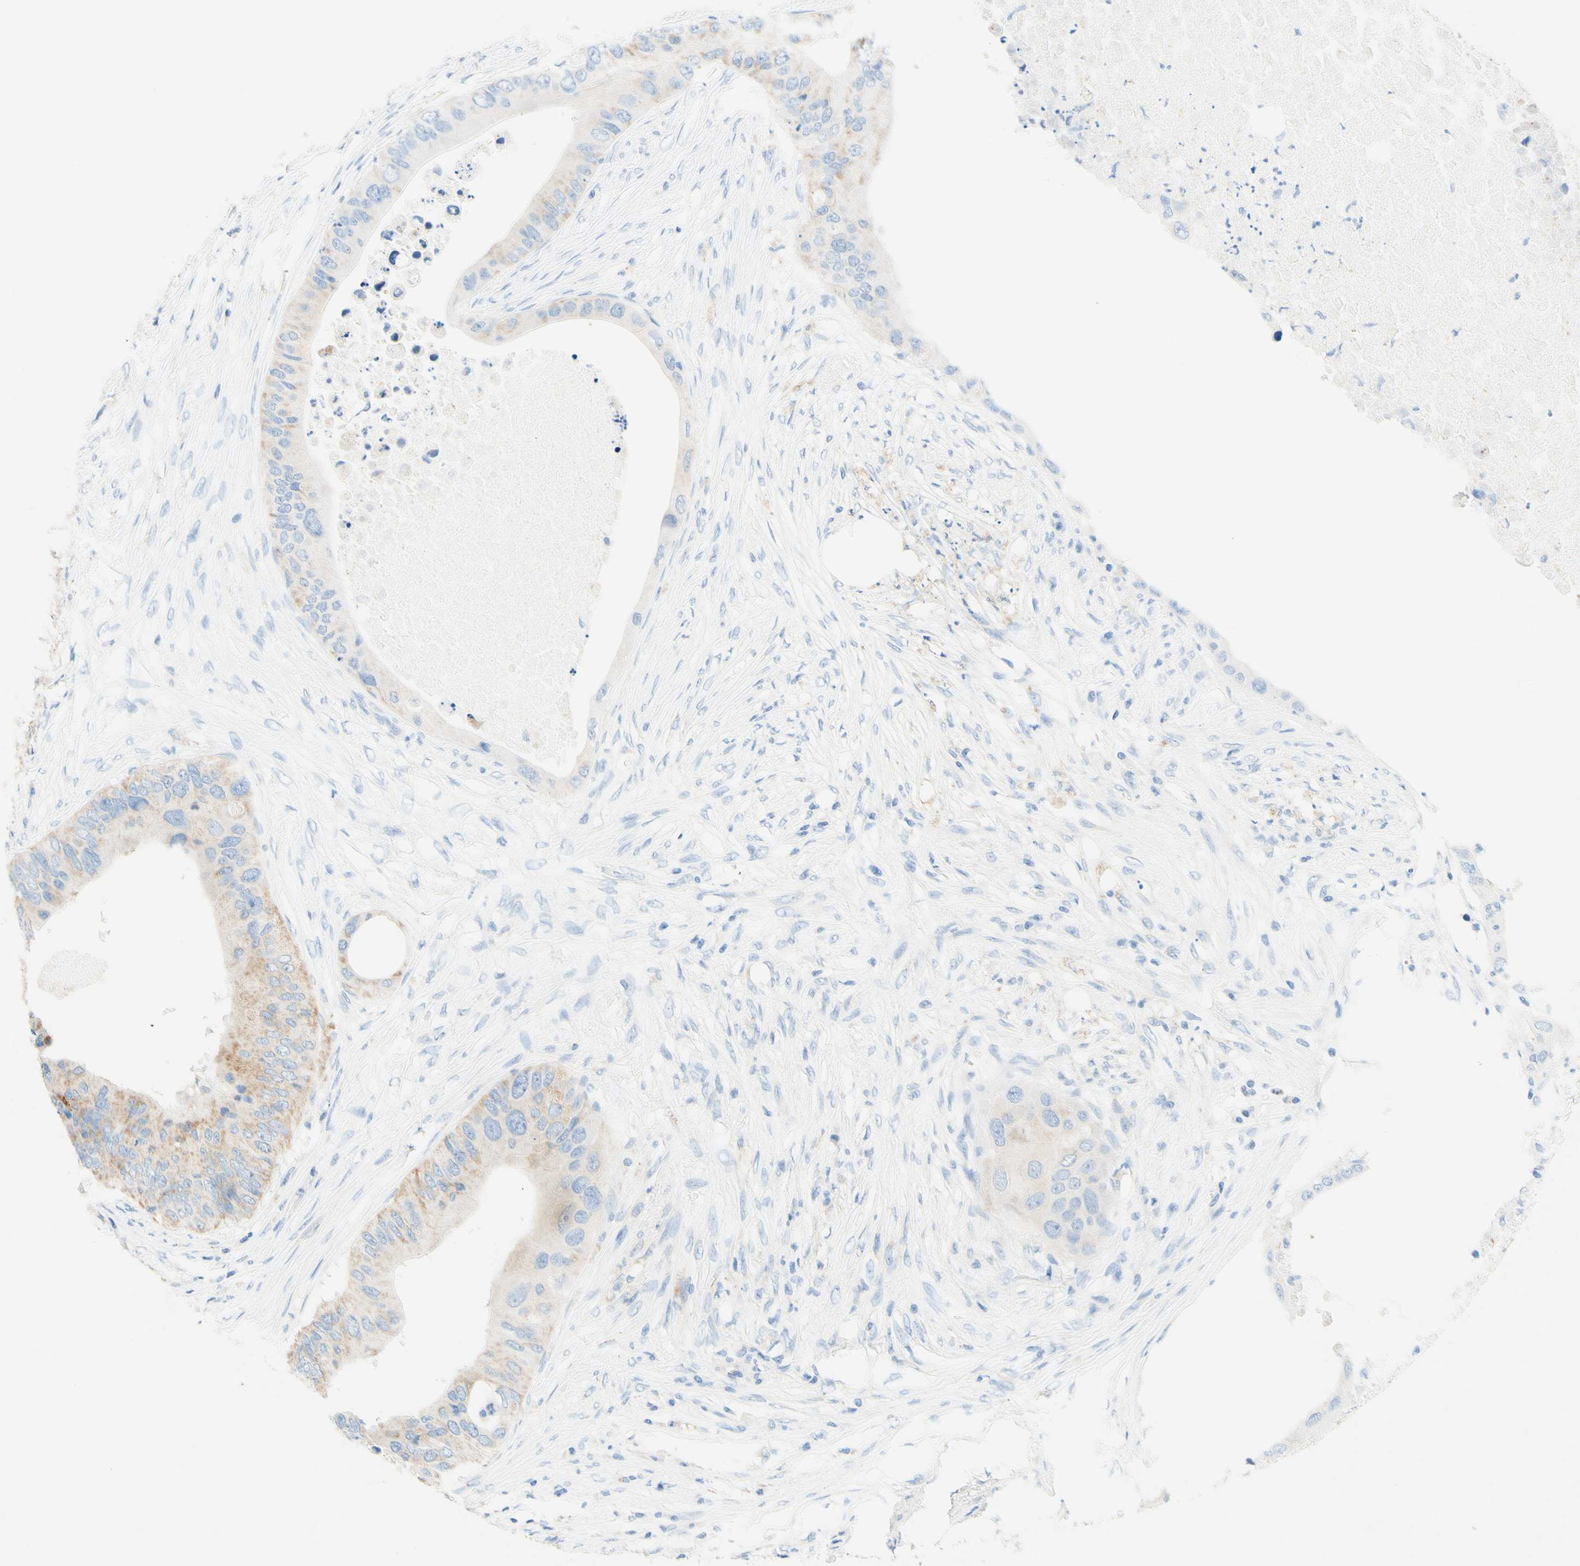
{"staining": {"intensity": "weak", "quantity": ">75%", "location": "cytoplasmic/membranous"}, "tissue": "colorectal cancer", "cell_type": "Tumor cells", "image_type": "cancer", "snomed": [{"axis": "morphology", "description": "Adenocarcinoma, NOS"}, {"axis": "topography", "description": "Colon"}], "caption": "Human colorectal cancer stained for a protein (brown) reveals weak cytoplasmic/membranous positive expression in about >75% of tumor cells.", "gene": "SLC46A1", "patient": {"sex": "male", "age": 71}}